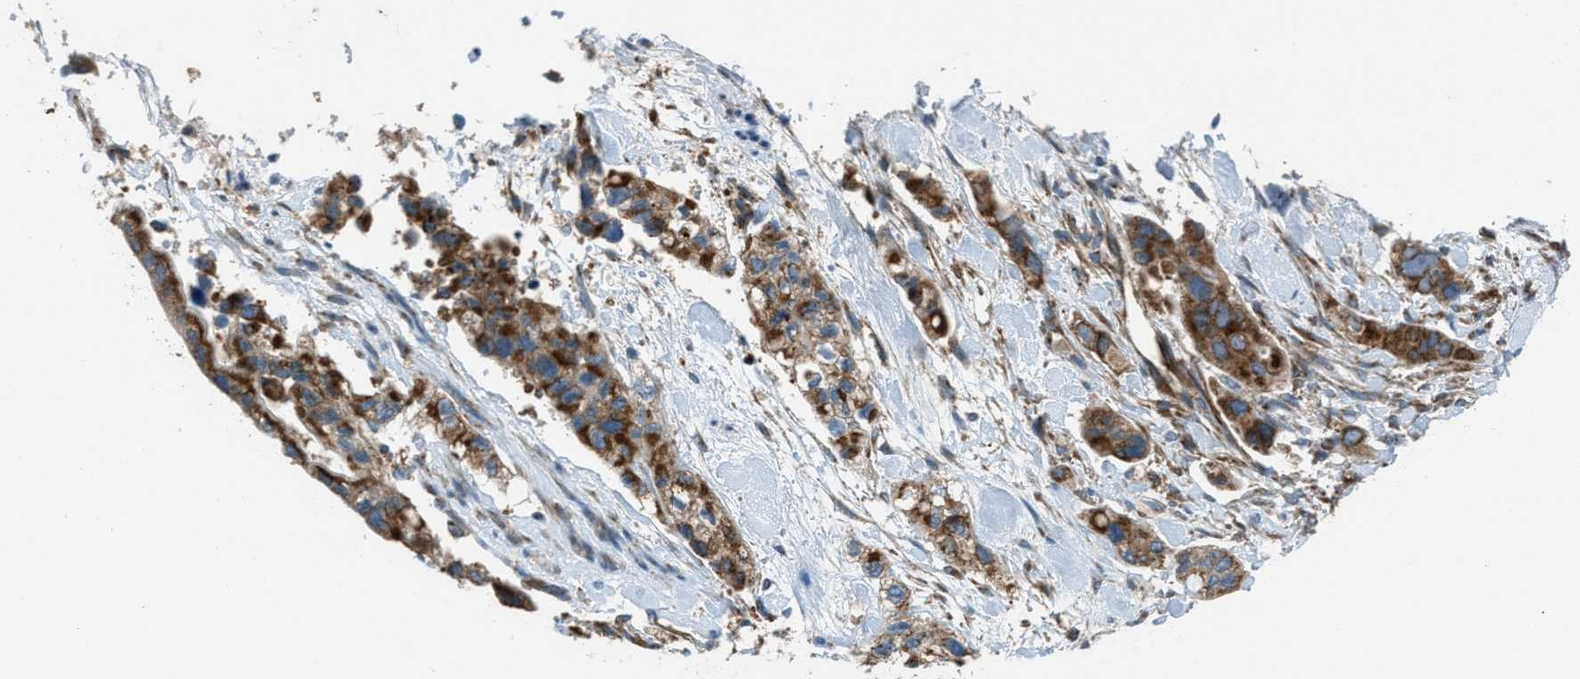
{"staining": {"intensity": "moderate", "quantity": ">75%", "location": "cytoplasmic/membranous"}, "tissue": "pancreatic cancer", "cell_type": "Tumor cells", "image_type": "cancer", "snomed": [{"axis": "morphology", "description": "Adenocarcinoma, NOS"}, {"axis": "topography", "description": "Pancreas"}], "caption": "Pancreatic adenocarcinoma stained for a protein (brown) reveals moderate cytoplasmic/membranous positive staining in approximately >75% of tumor cells.", "gene": "BCKDK", "patient": {"sex": "female", "age": 56}}